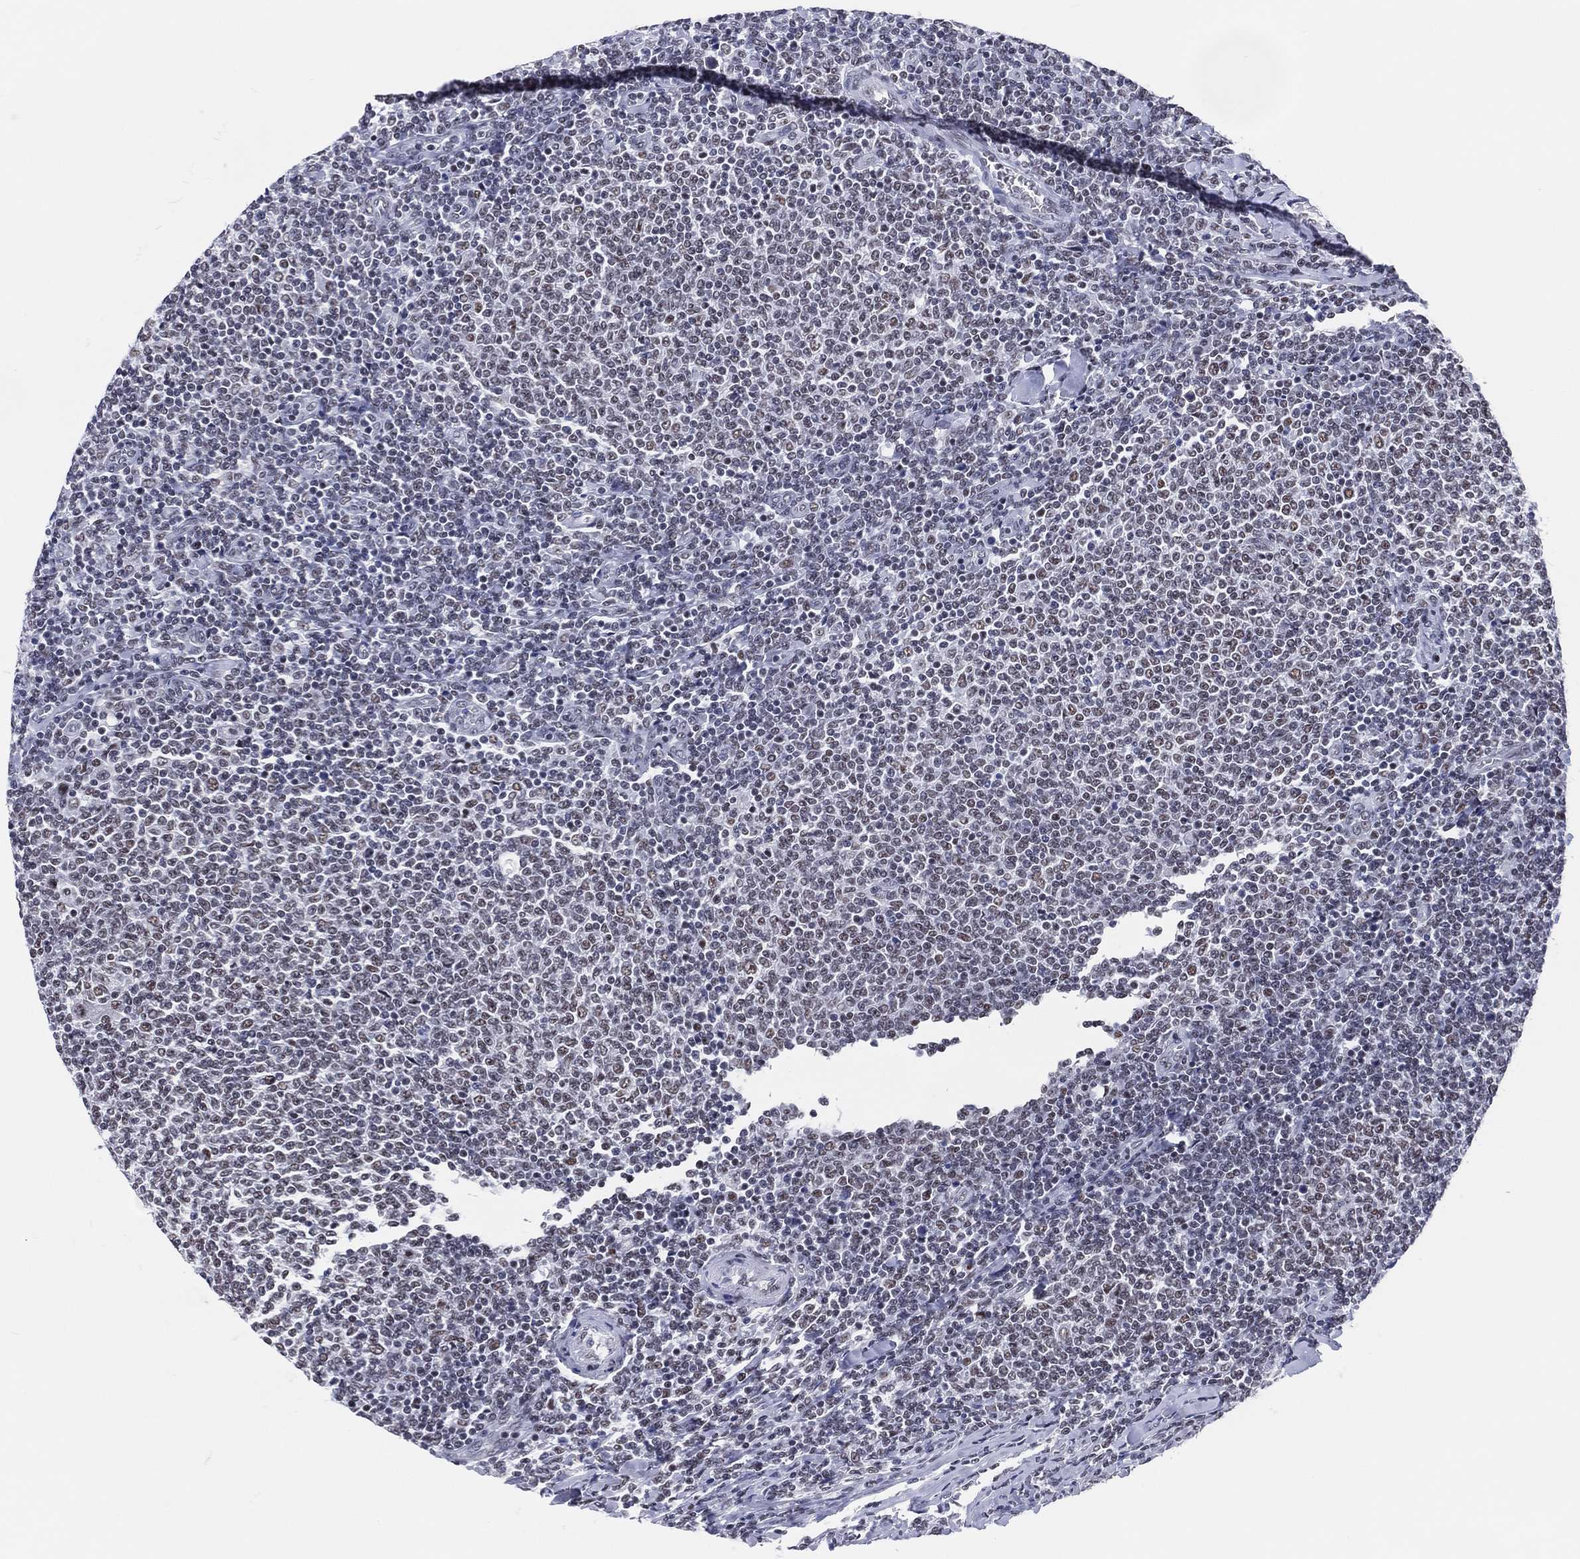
{"staining": {"intensity": "negative", "quantity": "none", "location": "none"}, "tissue": "lymphoma", "cell_type": "Tumor cells", "image_type": "cancer", "snomed": [{"axis": "morphology", "description": "Malignant lymphoma, non-Hodgkin's type, Low grade"}, {"axis": "topography", "description": "Lymph node"}], "caption": "An immunohistochemistry (IHC) histopathology image of lymphoma is shown. There is no staining in tumor cells of lymphoma.", "gene": "MAPK8IP1", "patient": {"sex": "male", "age": 52}}